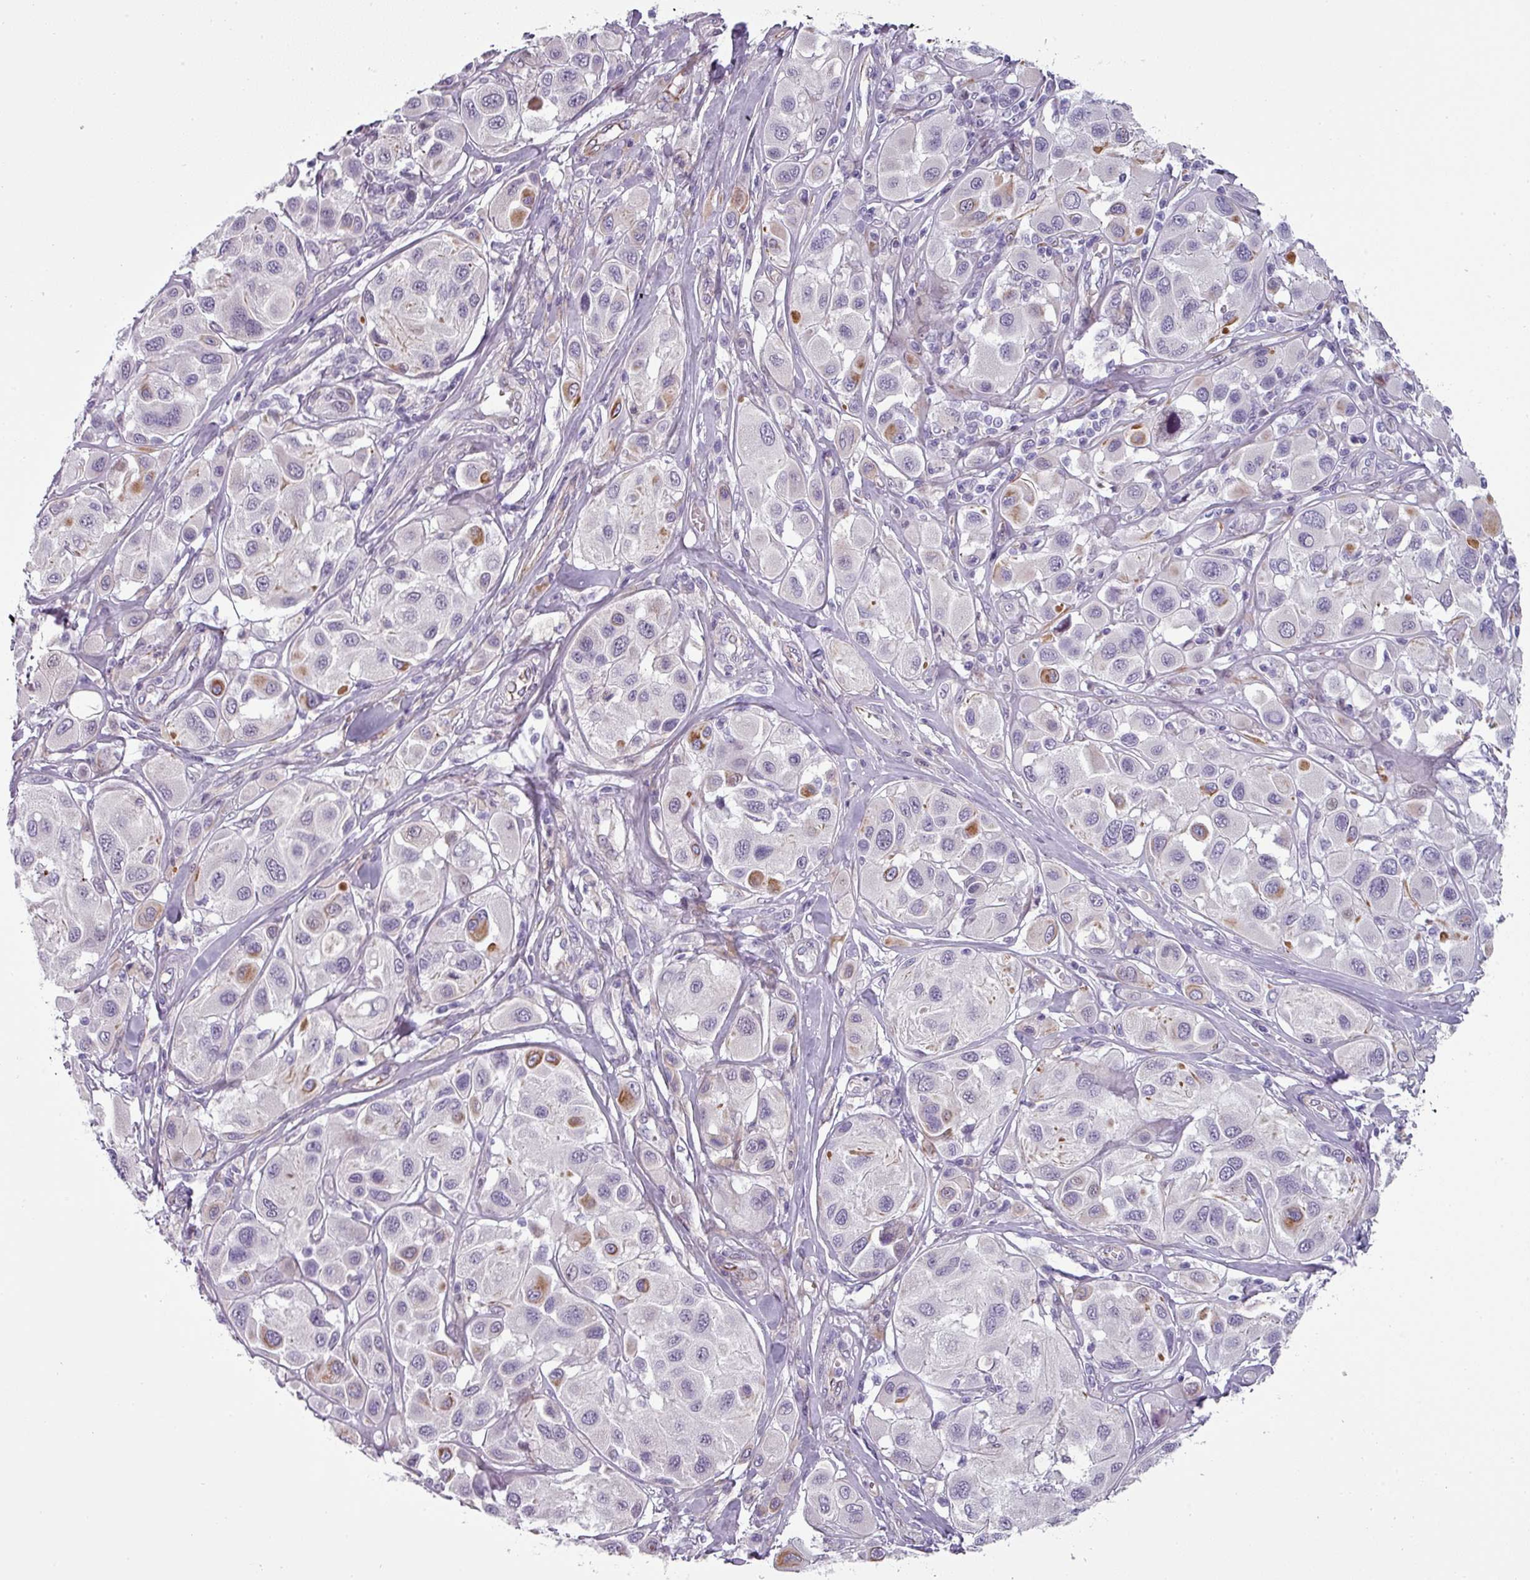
{"staining": {"intensity": "moderate", "quantity": "<25%", "location": "cytoplasmic/membranous"}, "tissue": "melanoma", "cell_type": "Tumor cells", "image_type": "cancer", "snomed": [{"axis": "morphology", "description": "Malignant melanoma, Metastatic site"}, {"axis": "topography", "description": "Skin"}], "caption": "Tumor cells display moderate cytoplasmic/membranous positivity in approximately <25% of cells in melanoma.", "gene": "CHRDL1", "patient": {"sex": "male", "age": 41}}